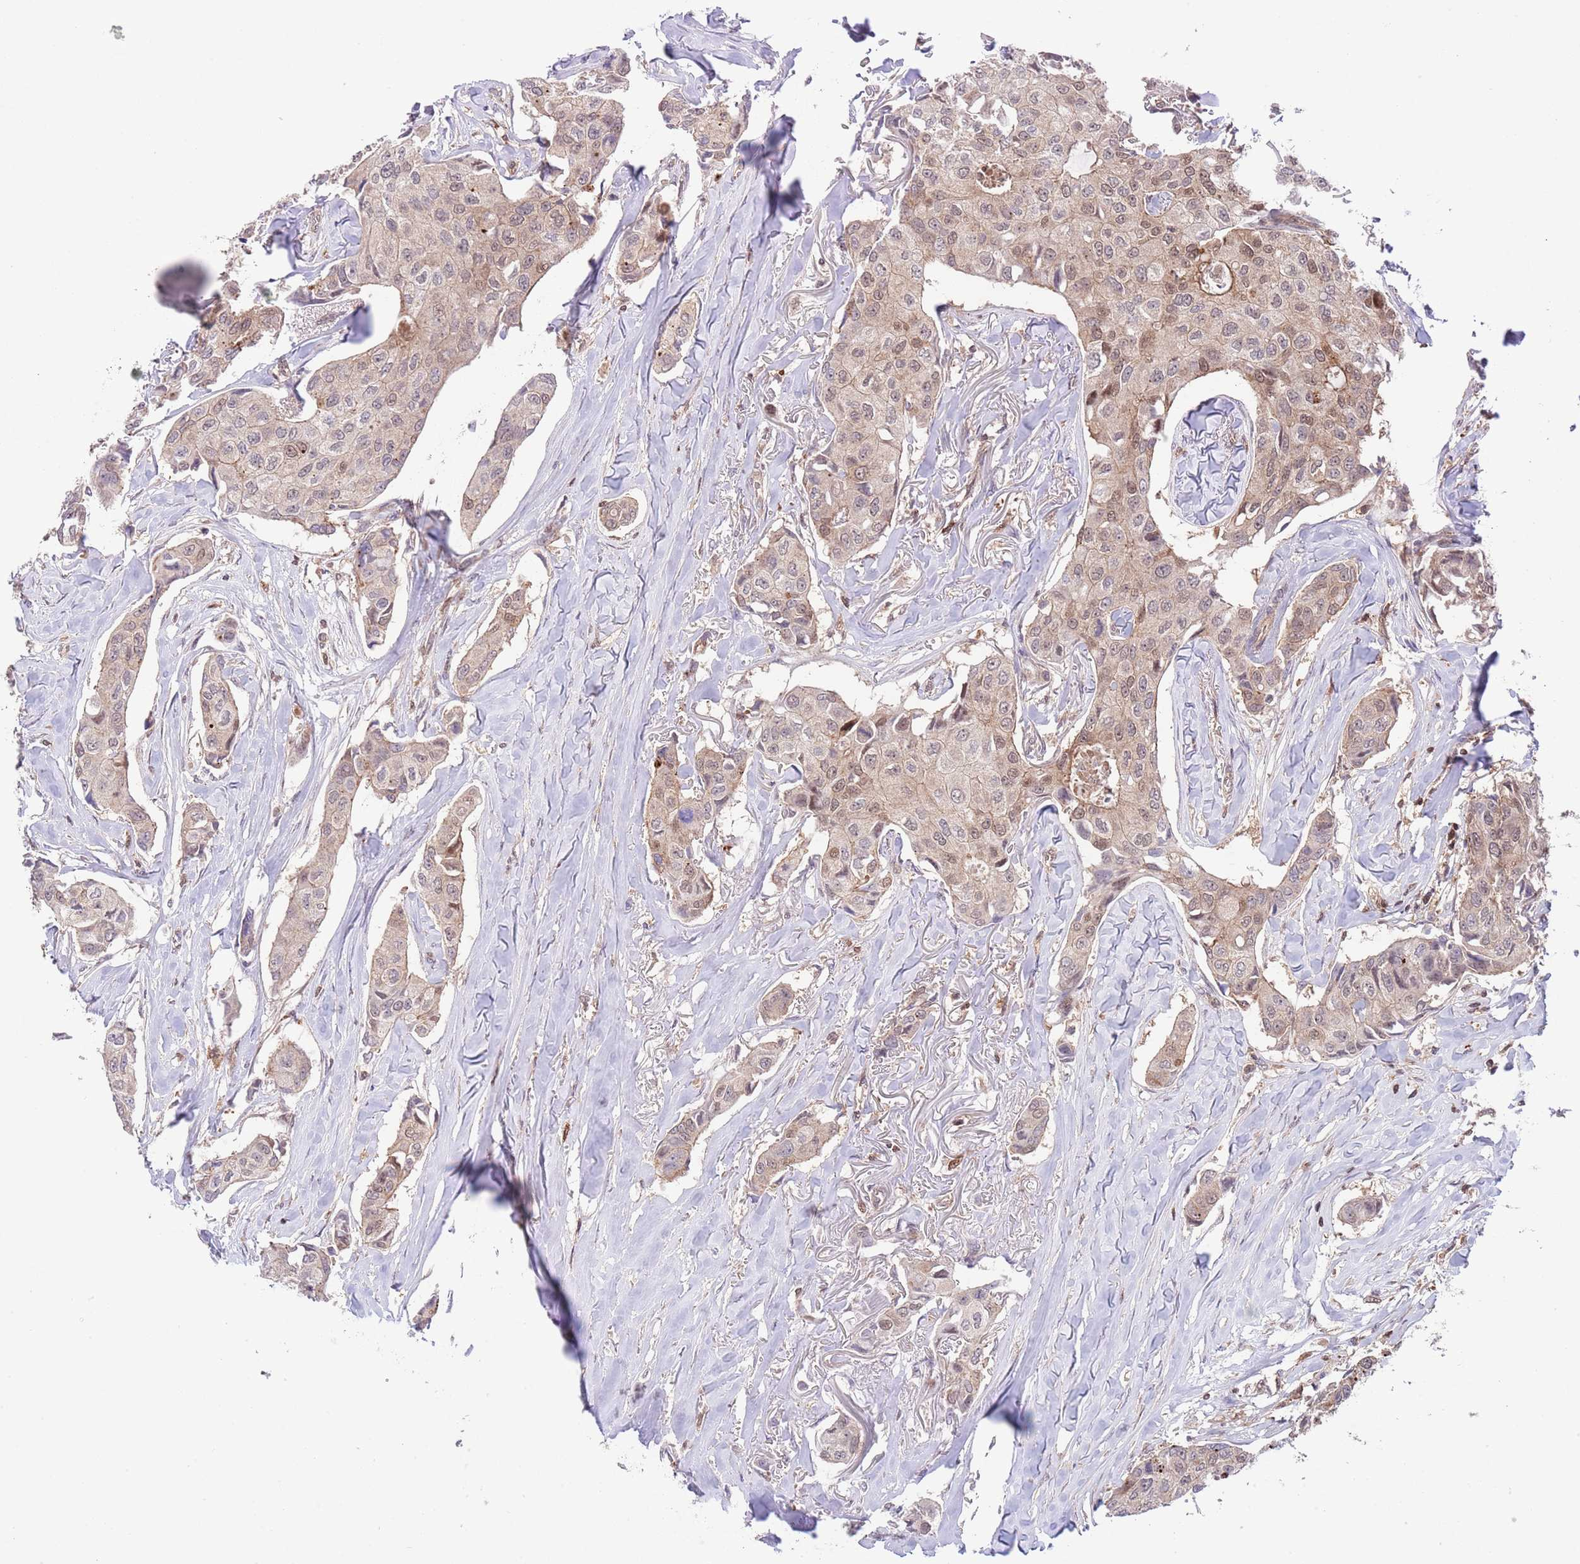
{"staining": {"intensity": "weak", "quantity": ">75%", "location": "cytoplasmic/membranous,nuclear"}, "tissue": "breast cancer", "cell_type": "Tumor cells", "image_type": "cancer", "snomed": [{"axis": "morphology", "description": "Duct carcinoma"}, {"axis": "topography", "description": "Breast"}], "caption": "Human breast cancer (invasive ductal carcinoma) stained with a brown dye displays weak cytoplasmic/membranous and nuclear positive staining in about >75% of tumor cells.", "gene": "HDHD2", "patient": {"sex": "female", "age": 80}}